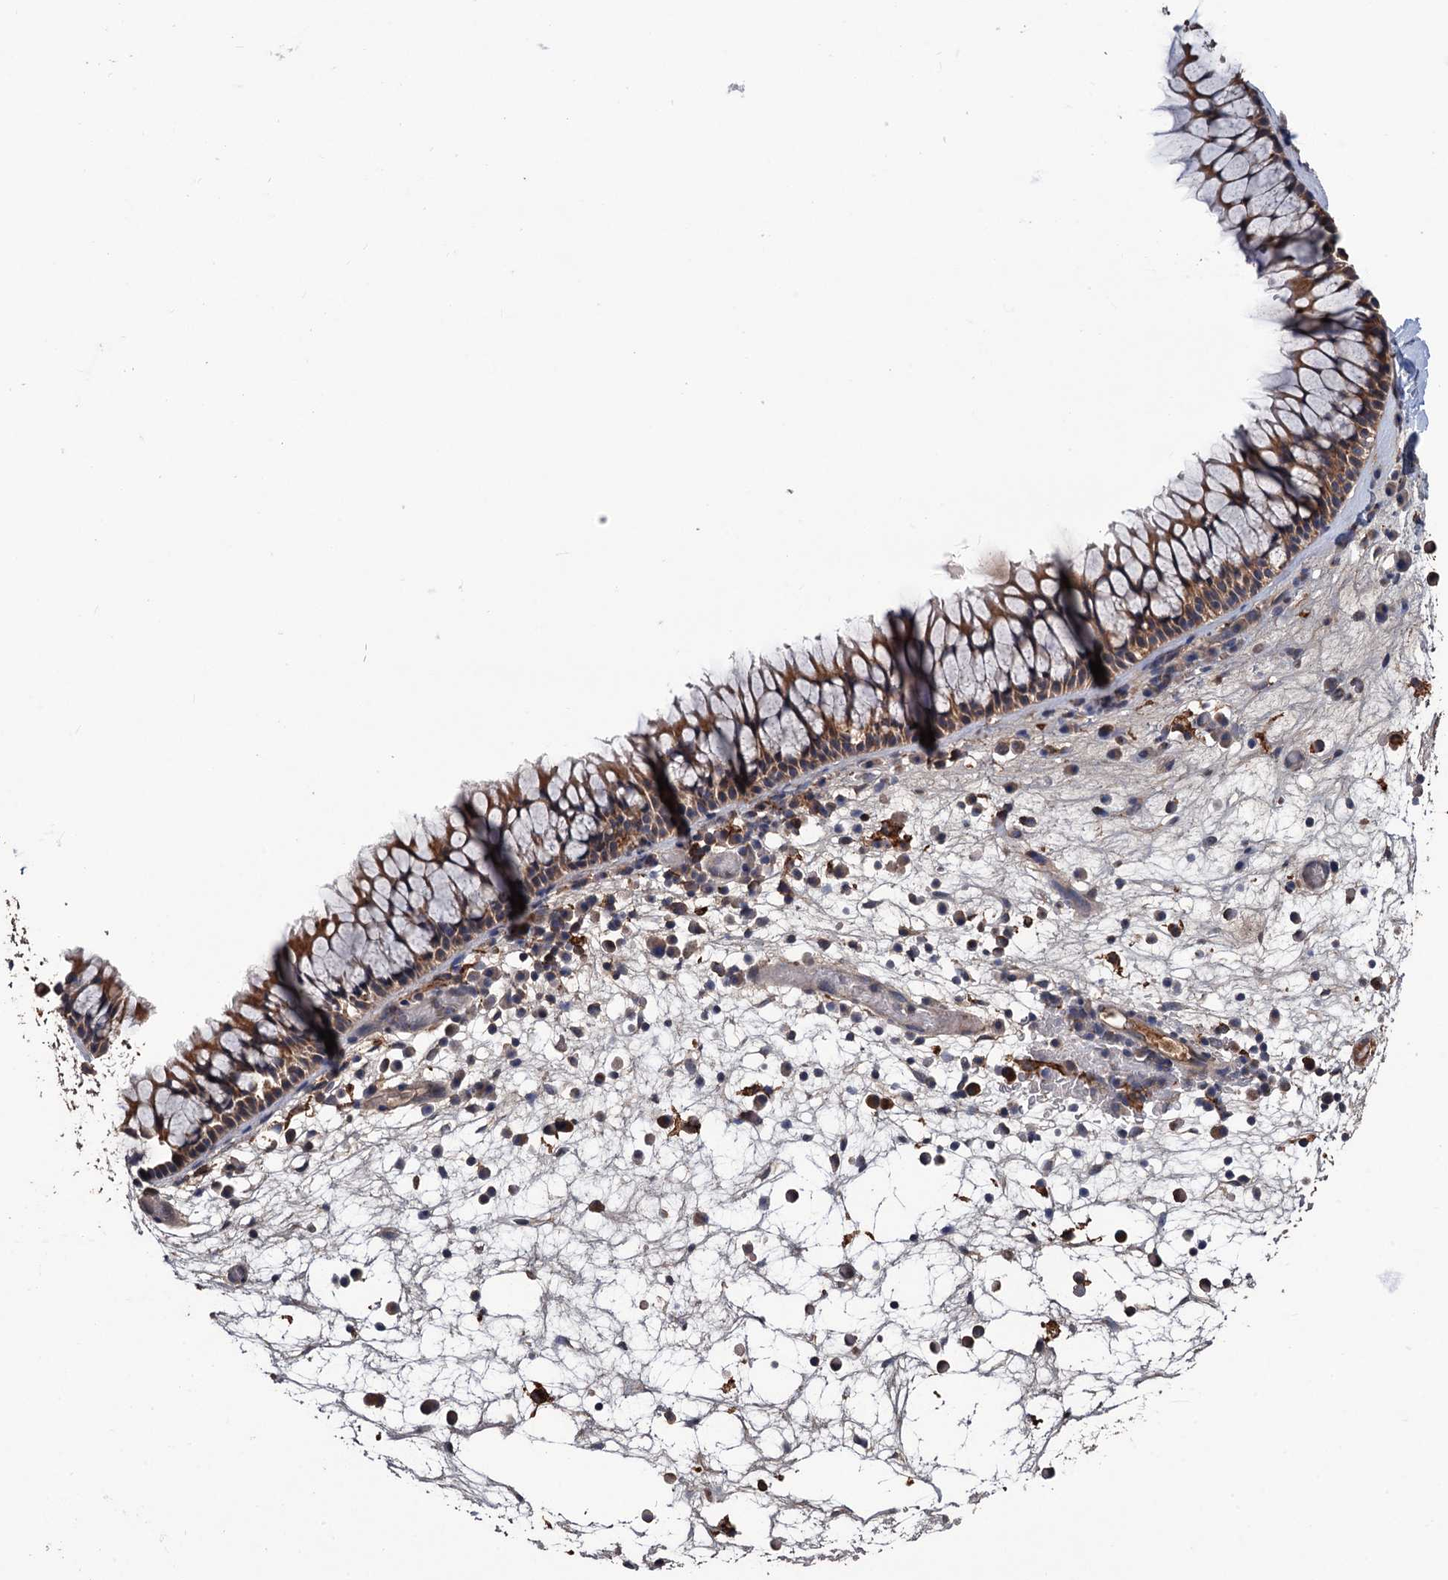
{"staining": {"intensity": "moderate", "quantity": ">75%", "location": "cytoplasmic/membranous"}, "tissue": "nasopharynx", "cell_type": "Respiratory epithelial cells", "image_type": "normal", "snomed": [{"axis": "morphology", "description": "Normal tissue, NOS"}, {"axis": "morphology", "description": "Inflammation, NOS"}, {"axis": "morphology", "description": "Malignant melanoma, Metastatic site"}, {"axis": "topography", "description": "Nasopharynx"}], "caption": "Protein expression analysis of unremarkable human nasopharynx reveals moderate cytoplasmic/membranous expression in about >75% of respiratory epithelial cells.", "gene": "ZNF438", "patient": {"sex": "male", "age": 70}}